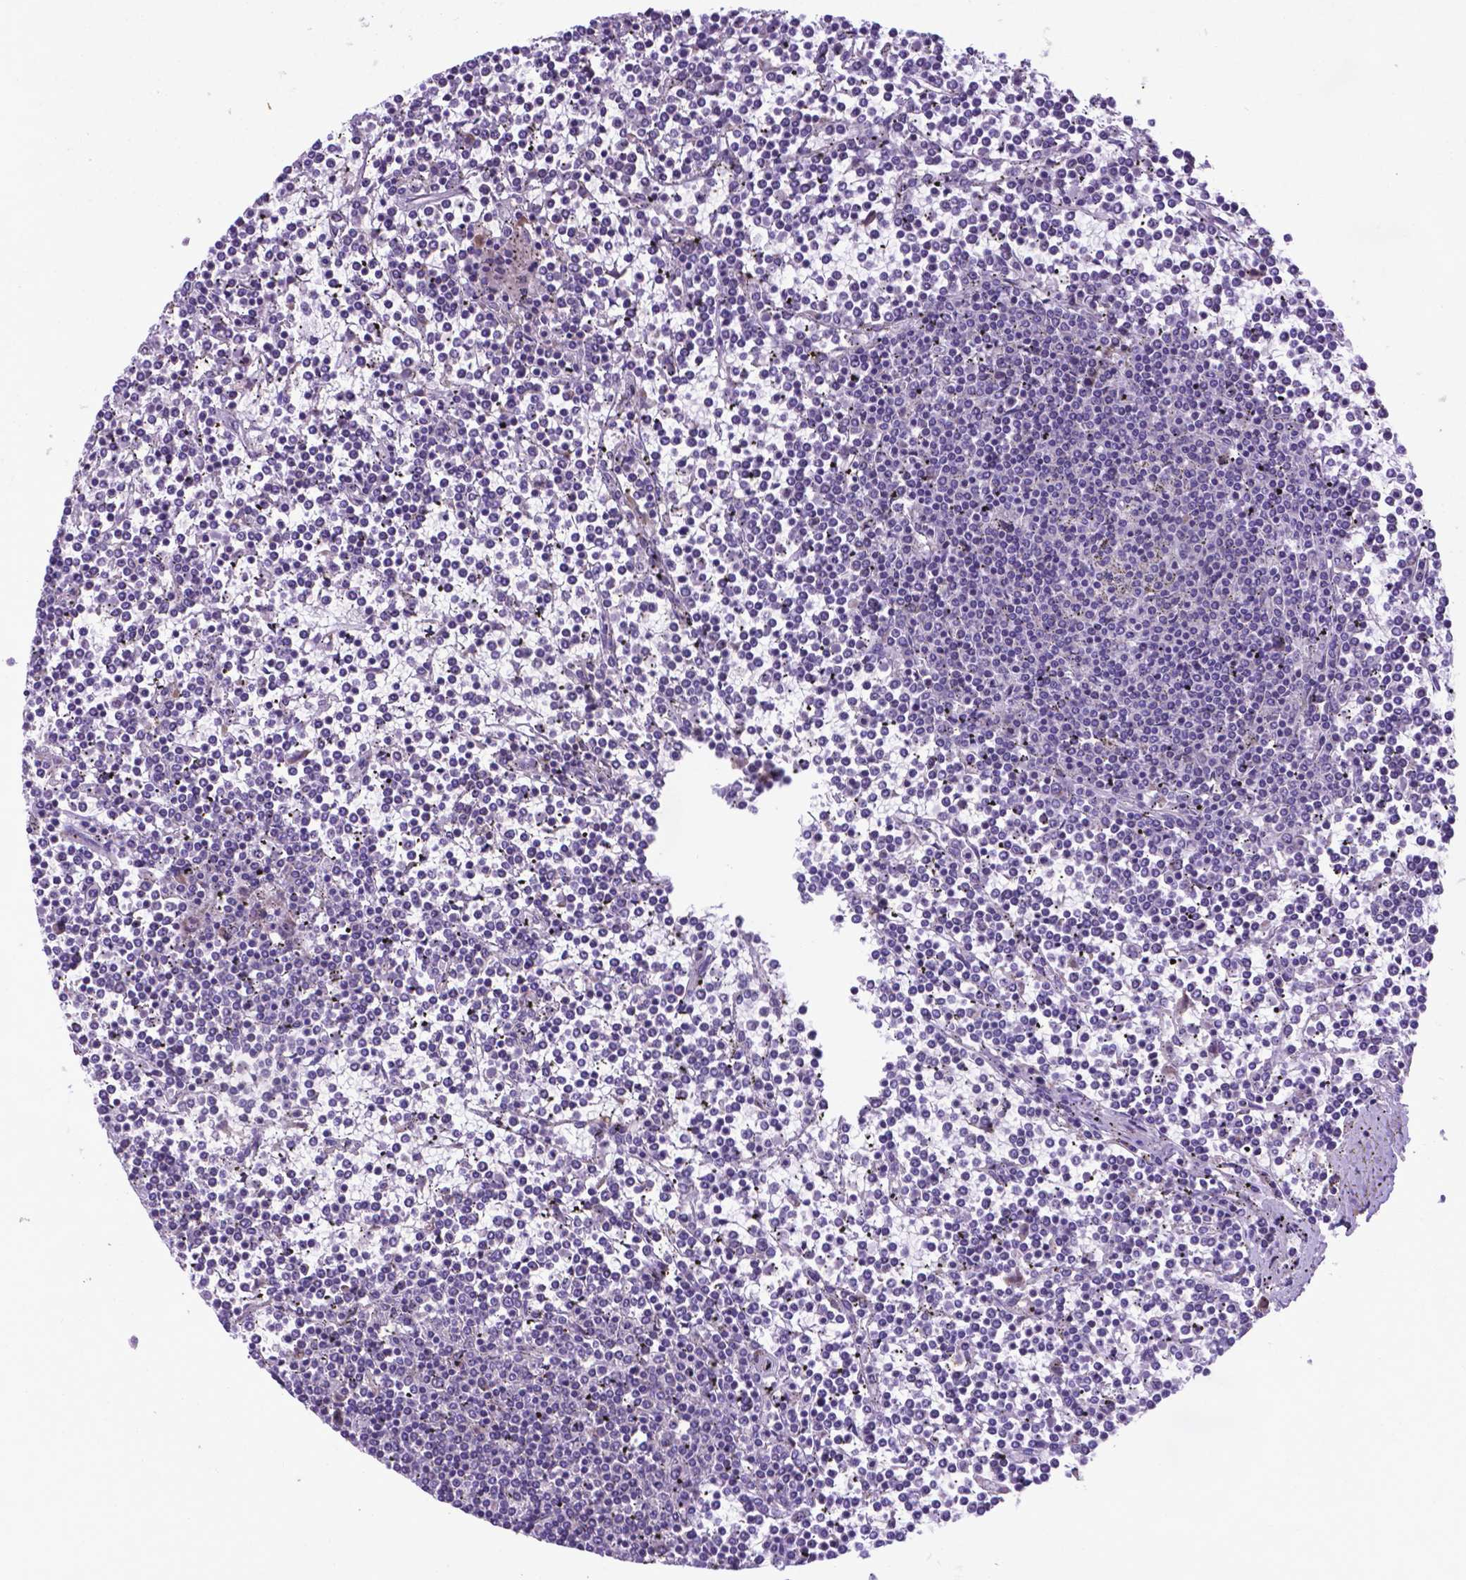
{"staining": {"intensity": "negative", "quantity": "none", "location": "none"}, "tissue": "lymphoma", "cell_type": "Tumor cells", "image_type": "cancer", "snomed": [{"axis": "morphology", "description": "Malignant lymphoma, non-Hodgkin's type, Low grade"}, {"axis": "topography", "description": "Spleen"}], "caption": "The immunohistochemistry micrograph has no significant positivity in tumor cells of malignant lymphoma, non-Hodgkin's type (low-grade) tissue.", "gene": "WDR83OS", "patient": {"sex": "female", "age": 19}}